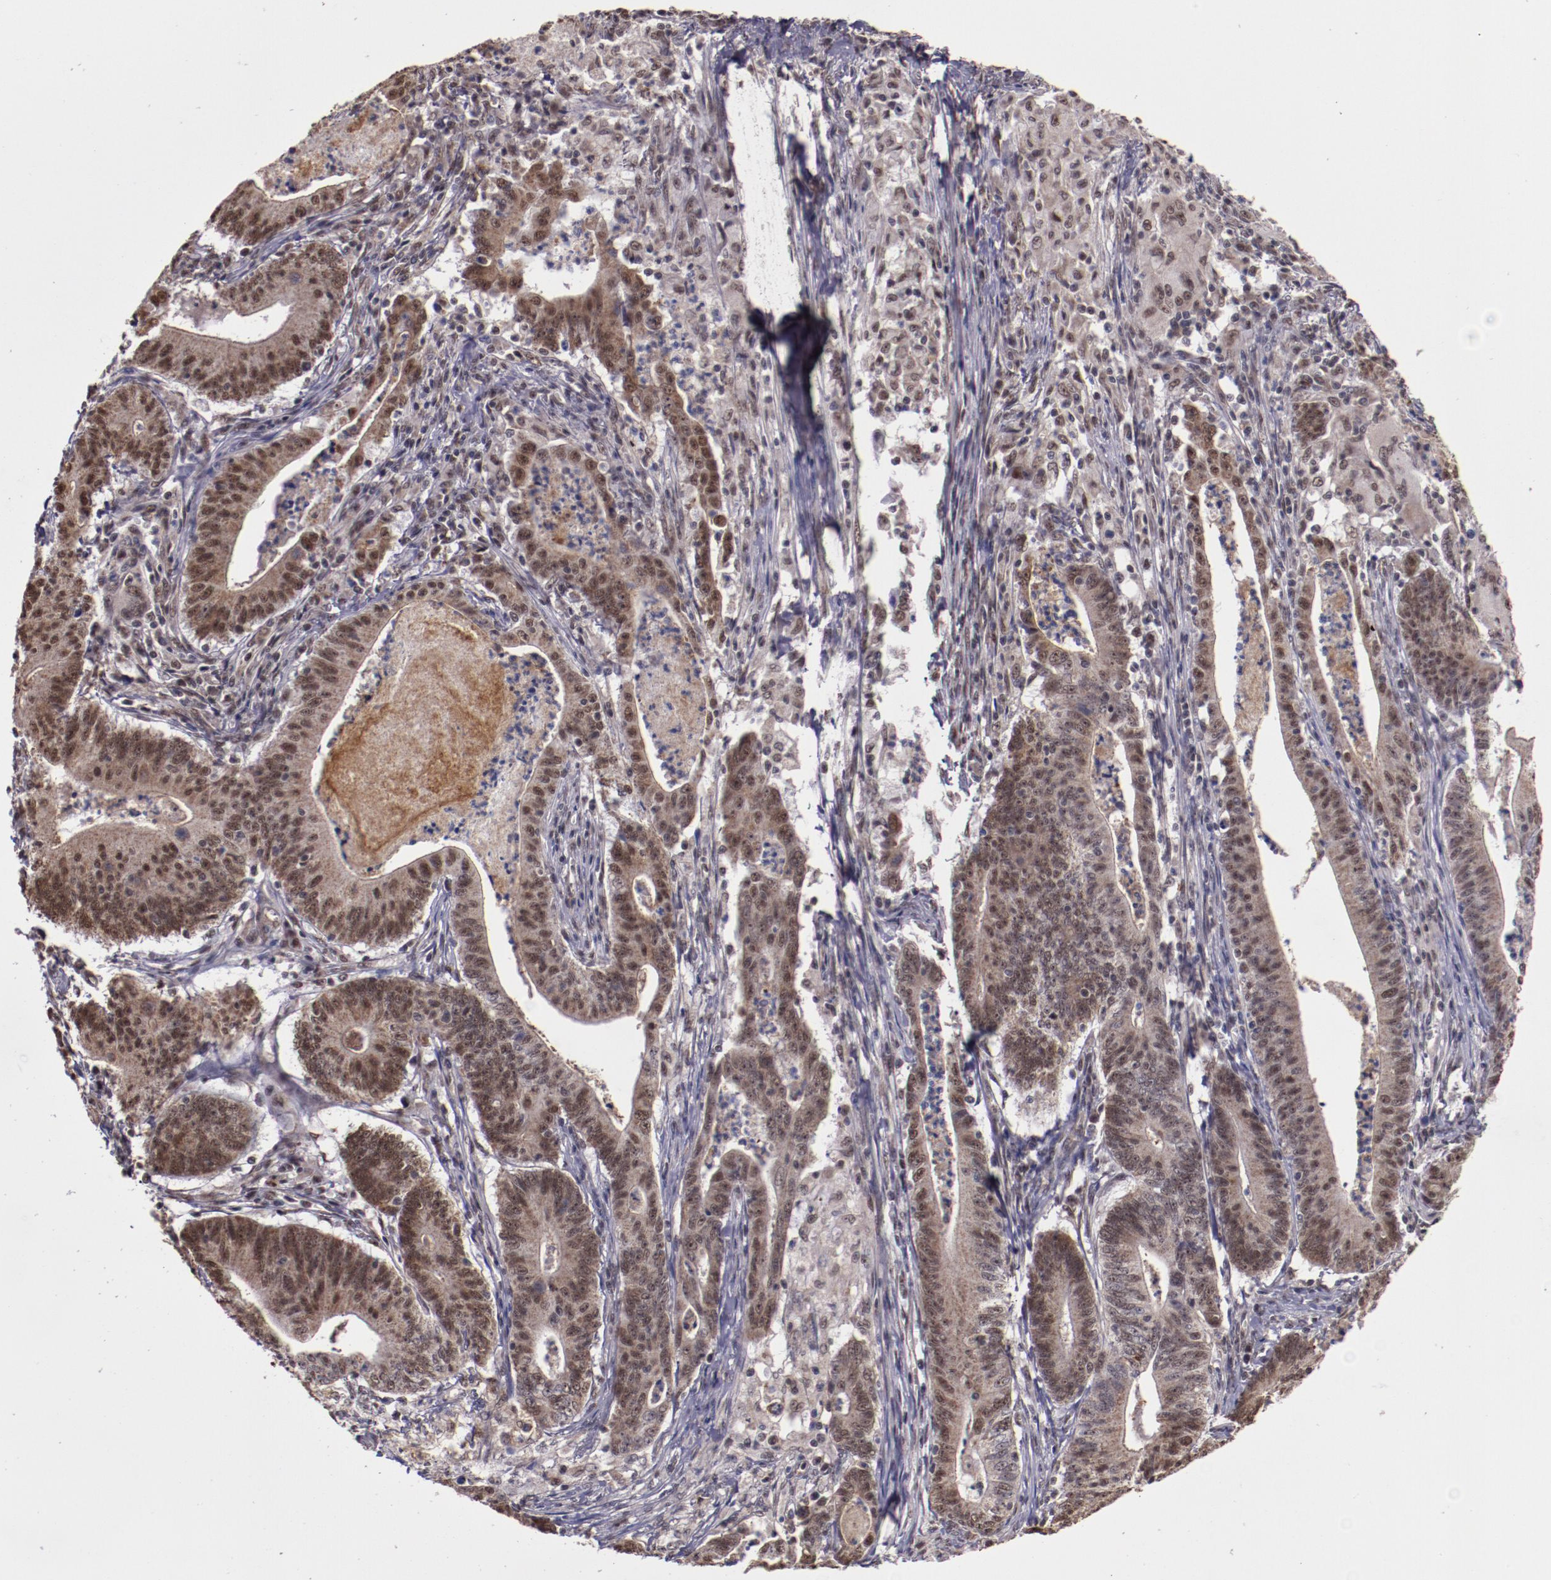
{"staining": {"intensity": "moderate", "quantity": ">75%", "location": "cytoplasmic/membranous,nuclear"}, "tissue": "stomach cancer", "cell_type": "Tumor cells", "image_type": "cancer", "snomed": [{"axis": "morphology", "description": "Adenocarcinoma, NOS"}, {"axis": "topography", "description": "Stomach, lower"}], "caption": "Stomach cancer (adenocarcinoma) stained with a protein marker reveals moderate staining in tumor cells.", "gene": "CECR2", "patient": {"sex": "female", "age": 86}}